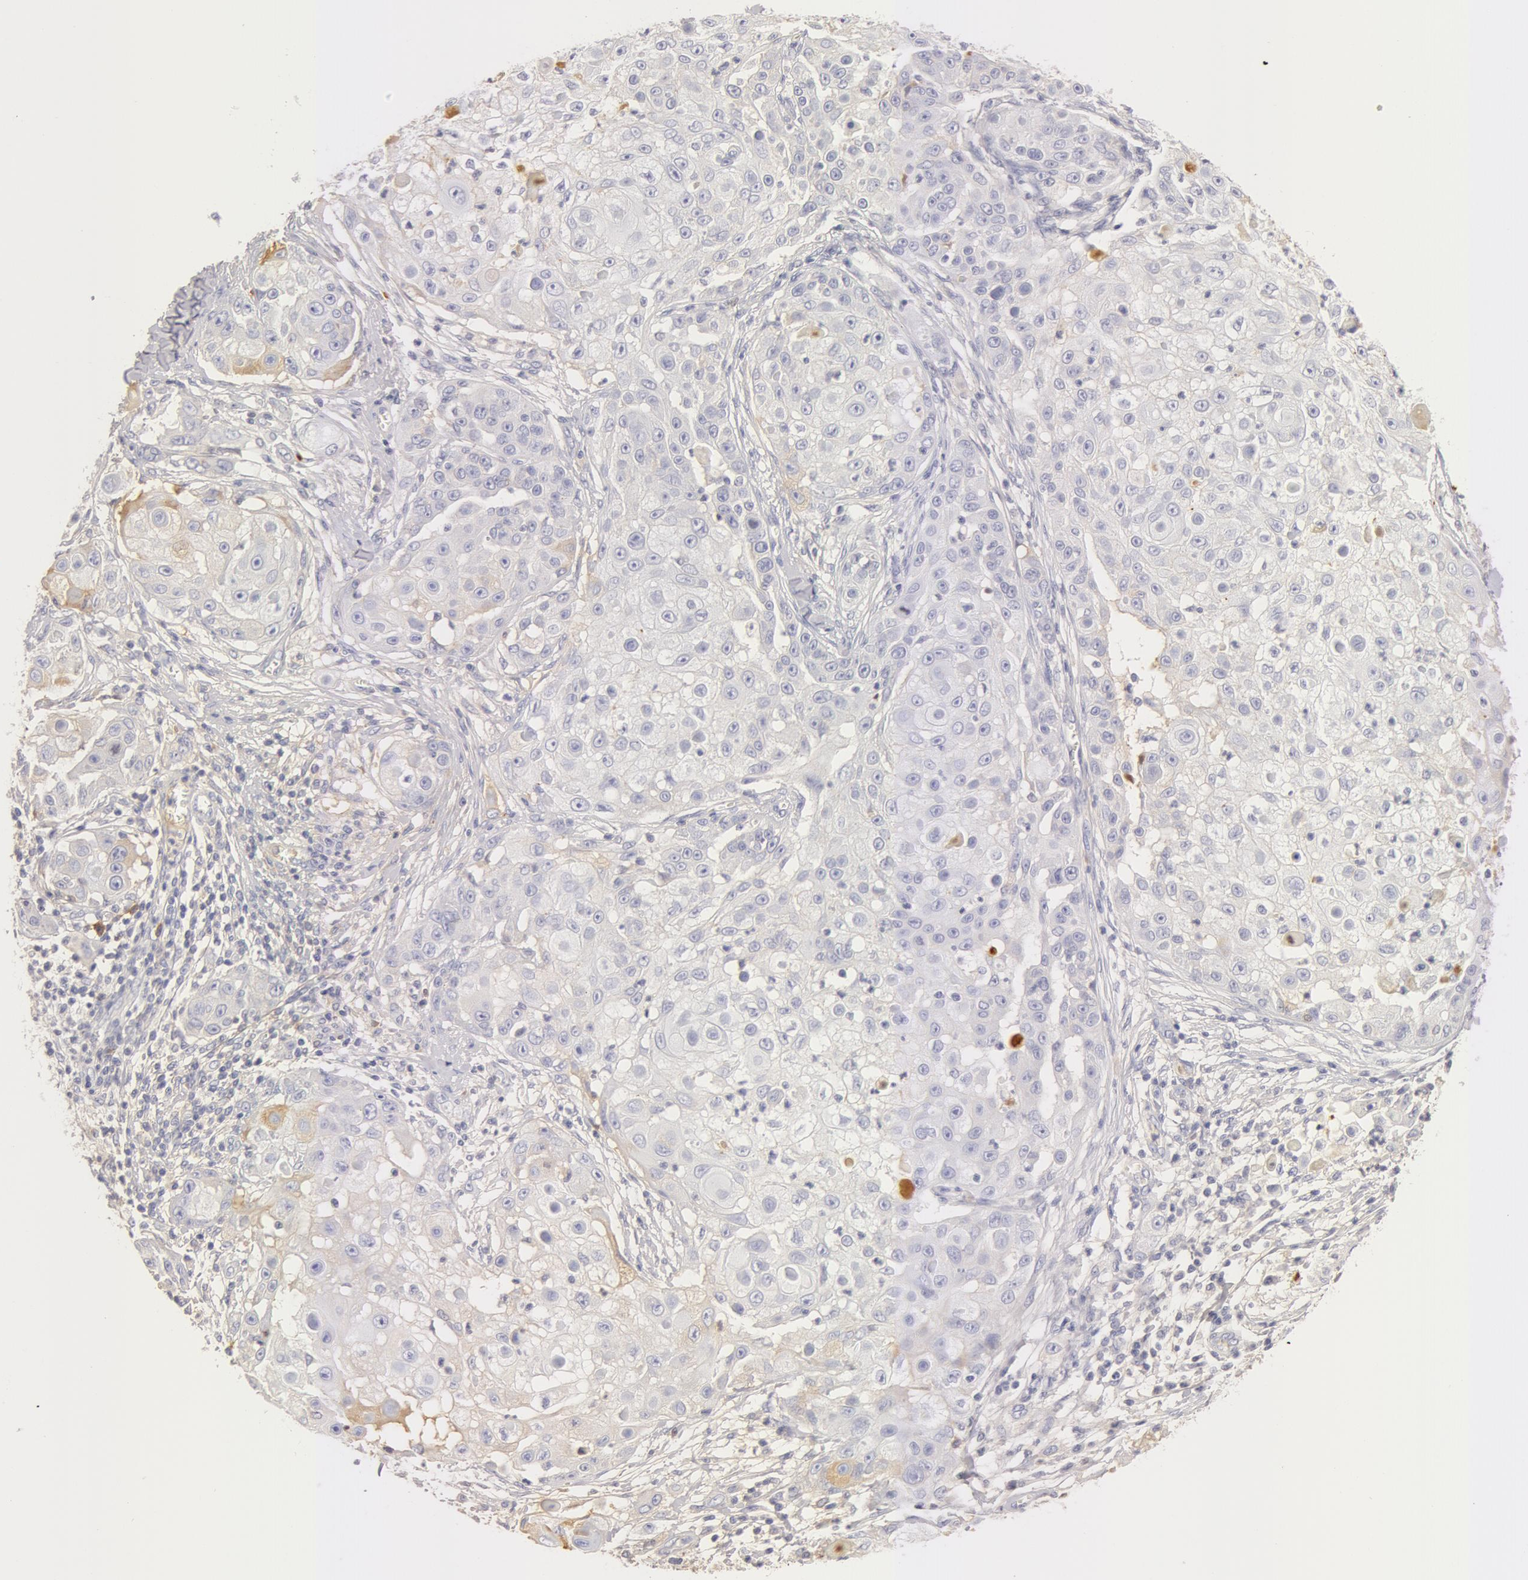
{"staining": {"intensity": "weak", "quantity": "<25%", "location": "cytoplasmic/membranous"}, "tissue": "skin cancer", "cell_type": "Tumor cells", "image_type": "cancer", "snomed": [{"axis": "morphology", "description": "Squamous cell carcinoma, NOS"}, {"axis": "topography", "description": "Skin"}], "caption": "Skin squamous cell carcinoma was stained to show a protein in brown. There is no significant expression in tumor cells.", "gene": "GC", "patient": {"sex": "female", "age": 57}}